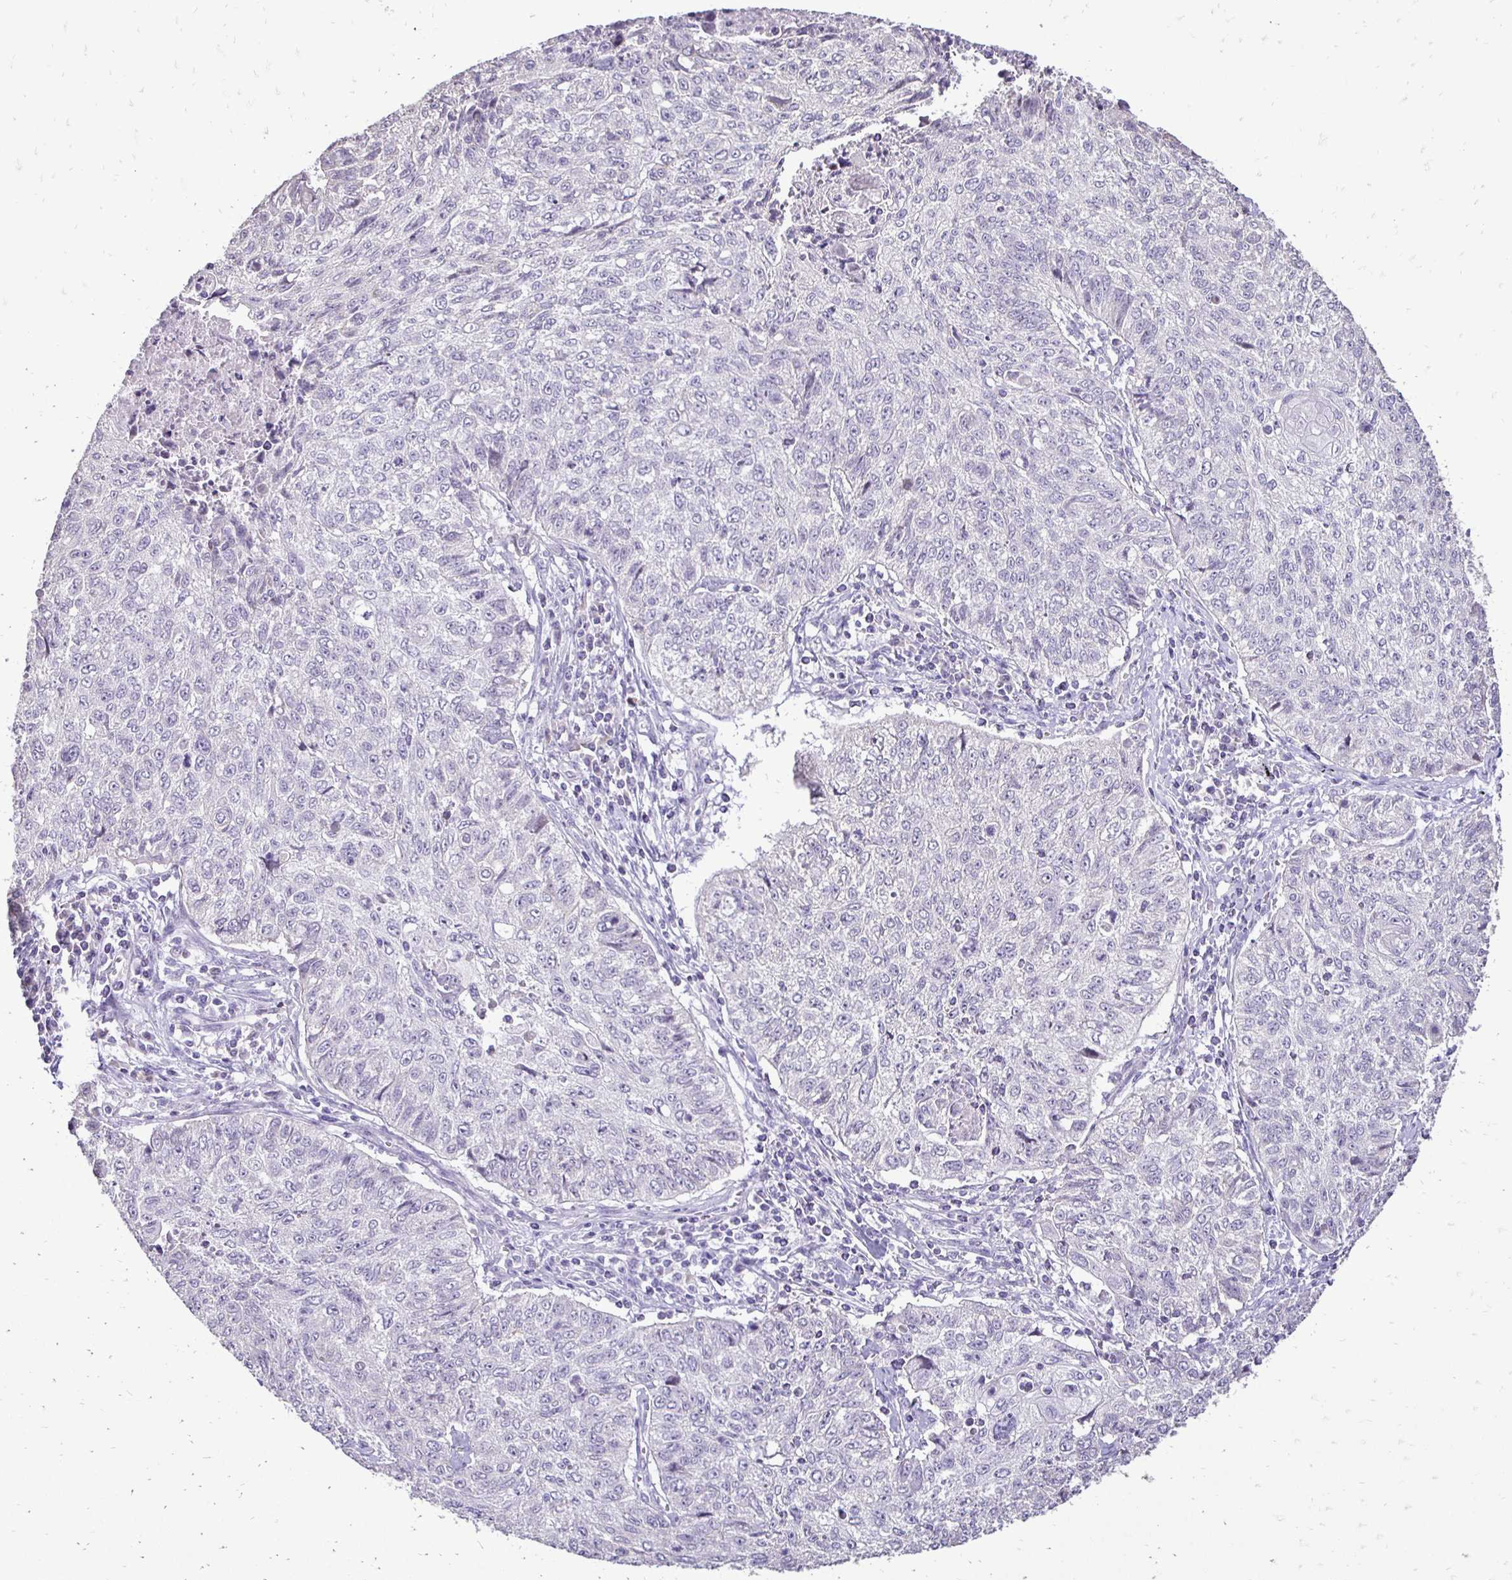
{"staining": {"intensity": "negative", "quantity": "none", "location": "none"}, "tissue": "lung cancer", "cell_type": "Tumor cells", "image_type": "cancer", "snomed": [{"axis": "morphology", "description": "Normal morphology"}, {"axis": "morphology", "description": "Aneuploidy"}, {"axis": "morphology", "description": "Squamous cell carcinoma, NOS"}, {"axis": "topography", "description": "Lymph node"}, {"axis": "topography", "description": "Lung"}], "caption": "A histopathology image of lung squamous cell carcinoma stained for a protein exhibits no brown staining in tumor cells.", "gene": "GAS2", "patient": {"sex": "female", "age": 76}}